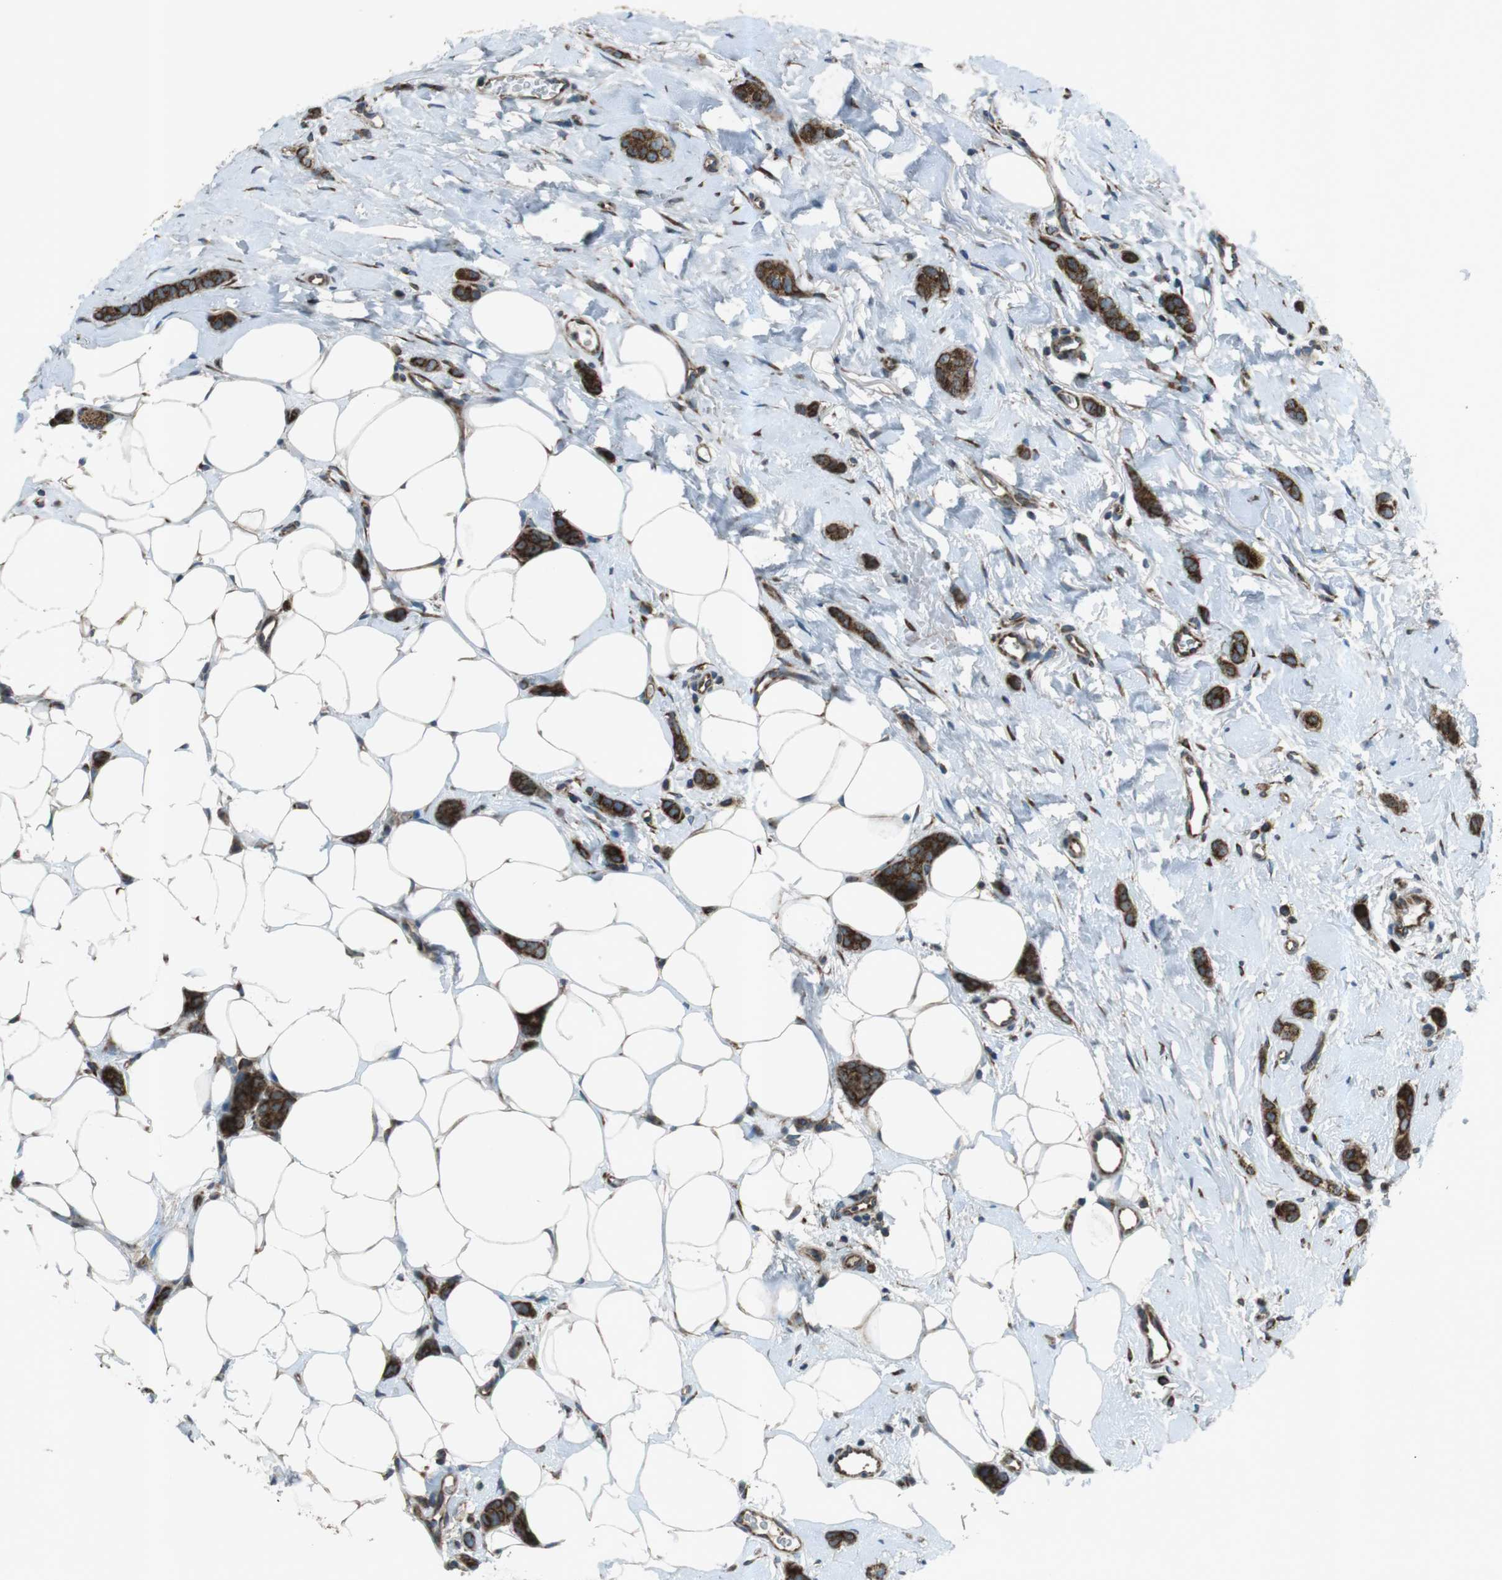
{"staining": {"intensity": "moderate", "quantity": ">75%", "location": "cytoplasmic/membranous,nuclear"}, "tissue": "breast cancer", "cell_type": "Tumor cells", "image_type": "cancer", "snomed": [{"axis": "morphology", "description": "Lobular carcinoma"}, {"axis": "topography", "description": "Skin"}, {"axis": "topography", "description": "Breast"}], "caption": "IHC (DAB (3,3'-diaminobenzidine)) staining of human breast cancer demonstrates moderate cytoplasmic/membranous and nuclear protein expression in approximately >75% of tumor cells.", "gene": "SLC41A1", "patient": {"sex": "female", "age": 46}}